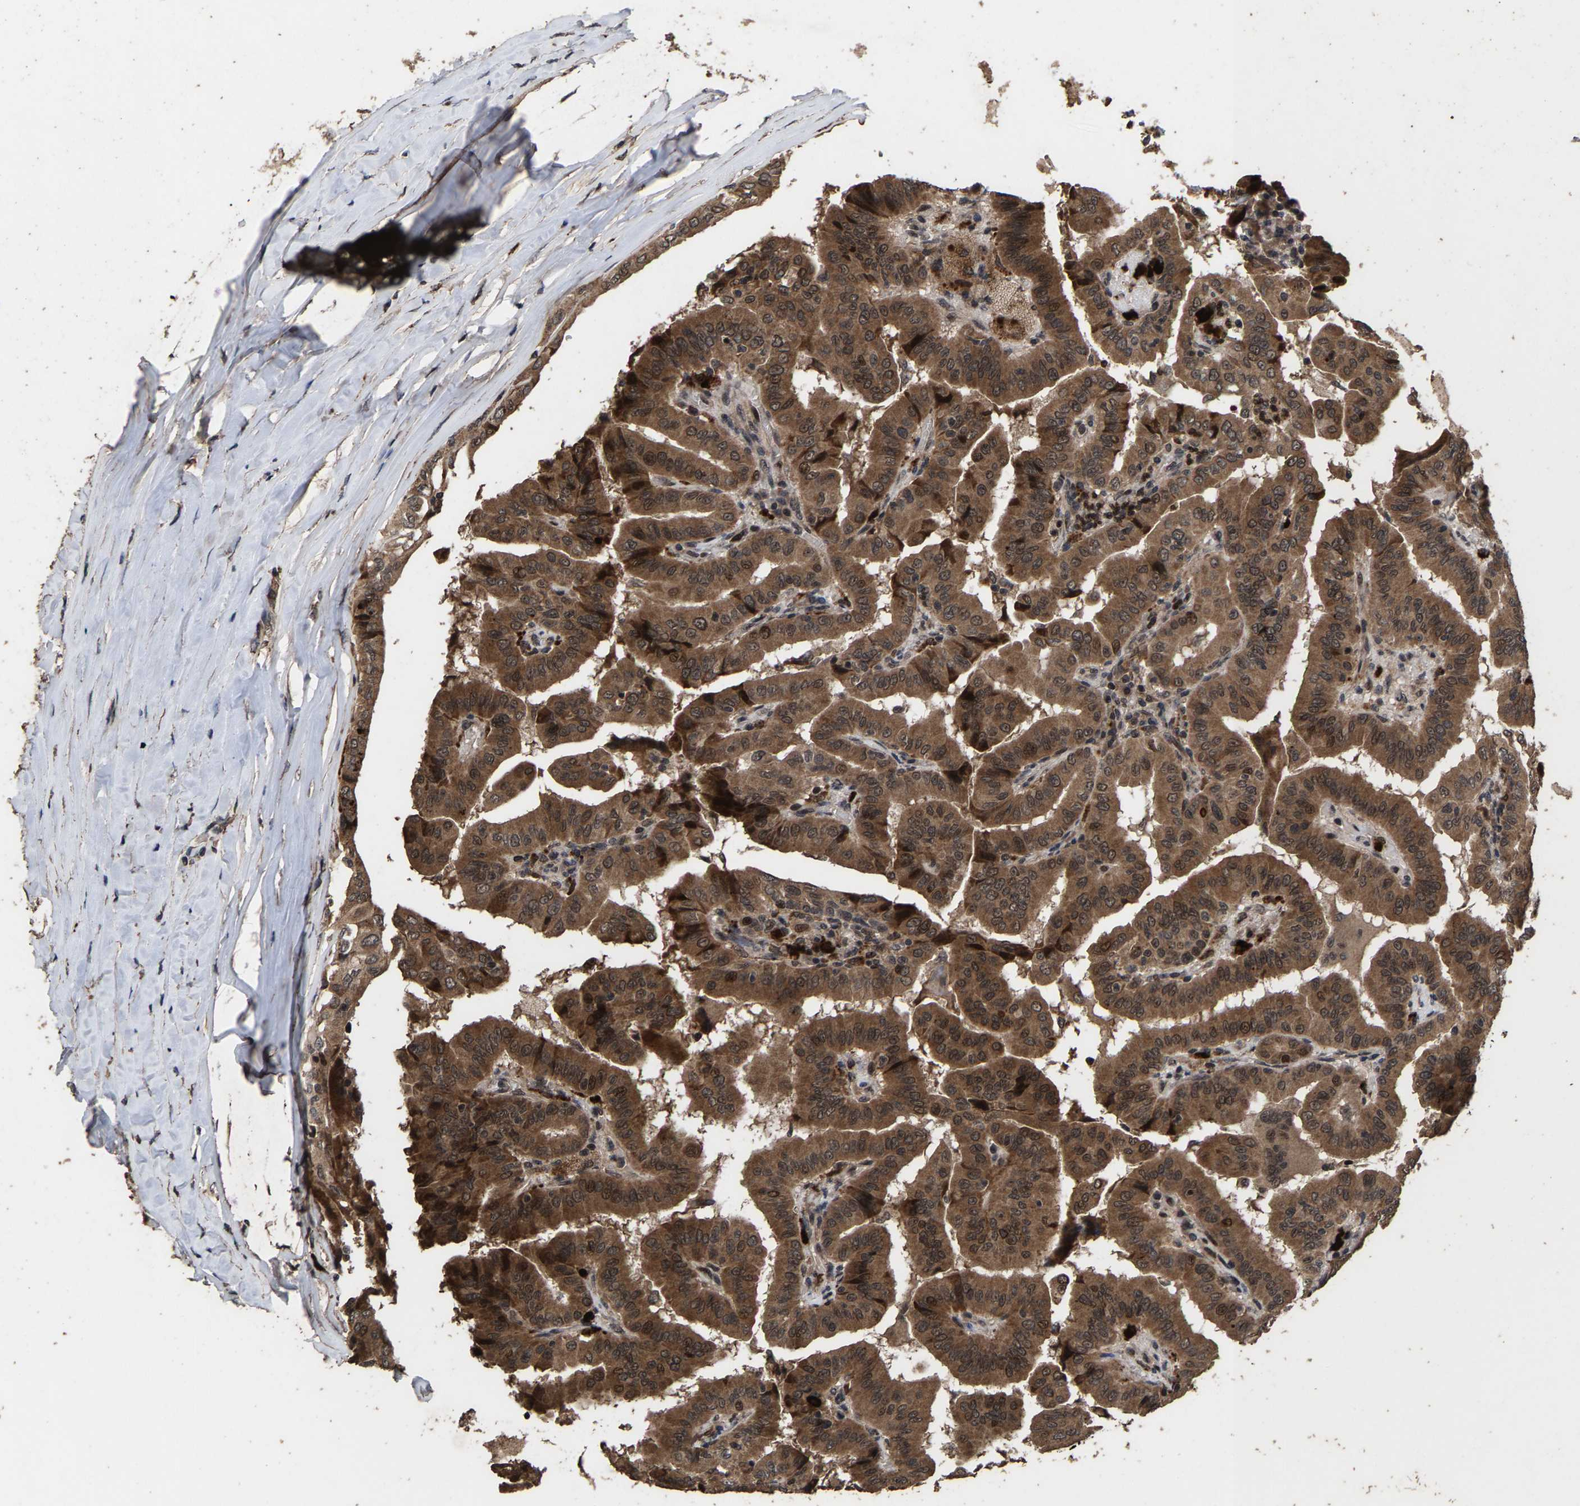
{"staining": {"intensity": "moderate", "quantity": ">75%", "location": "cytoplasmic/membranous"}, "tissue": "thyroid cancer", "cell_type": "Tumor cells", "image_type": "cancer", "snomed": [{"axis": "morphology", "description": "Papillary adenocarcinoma, NOS"}, {"axis": "topography", "description": "Thyroid gland"}], "caption": "Thyroid papillary adenocarcinoma stained for a protein (brown) exhibits moderate cytoplasmic/membranous positive staining in approximately >75% of tumor cells.", "gene": "HAUS6", "patient": {"sex": "male", "age": 33}}